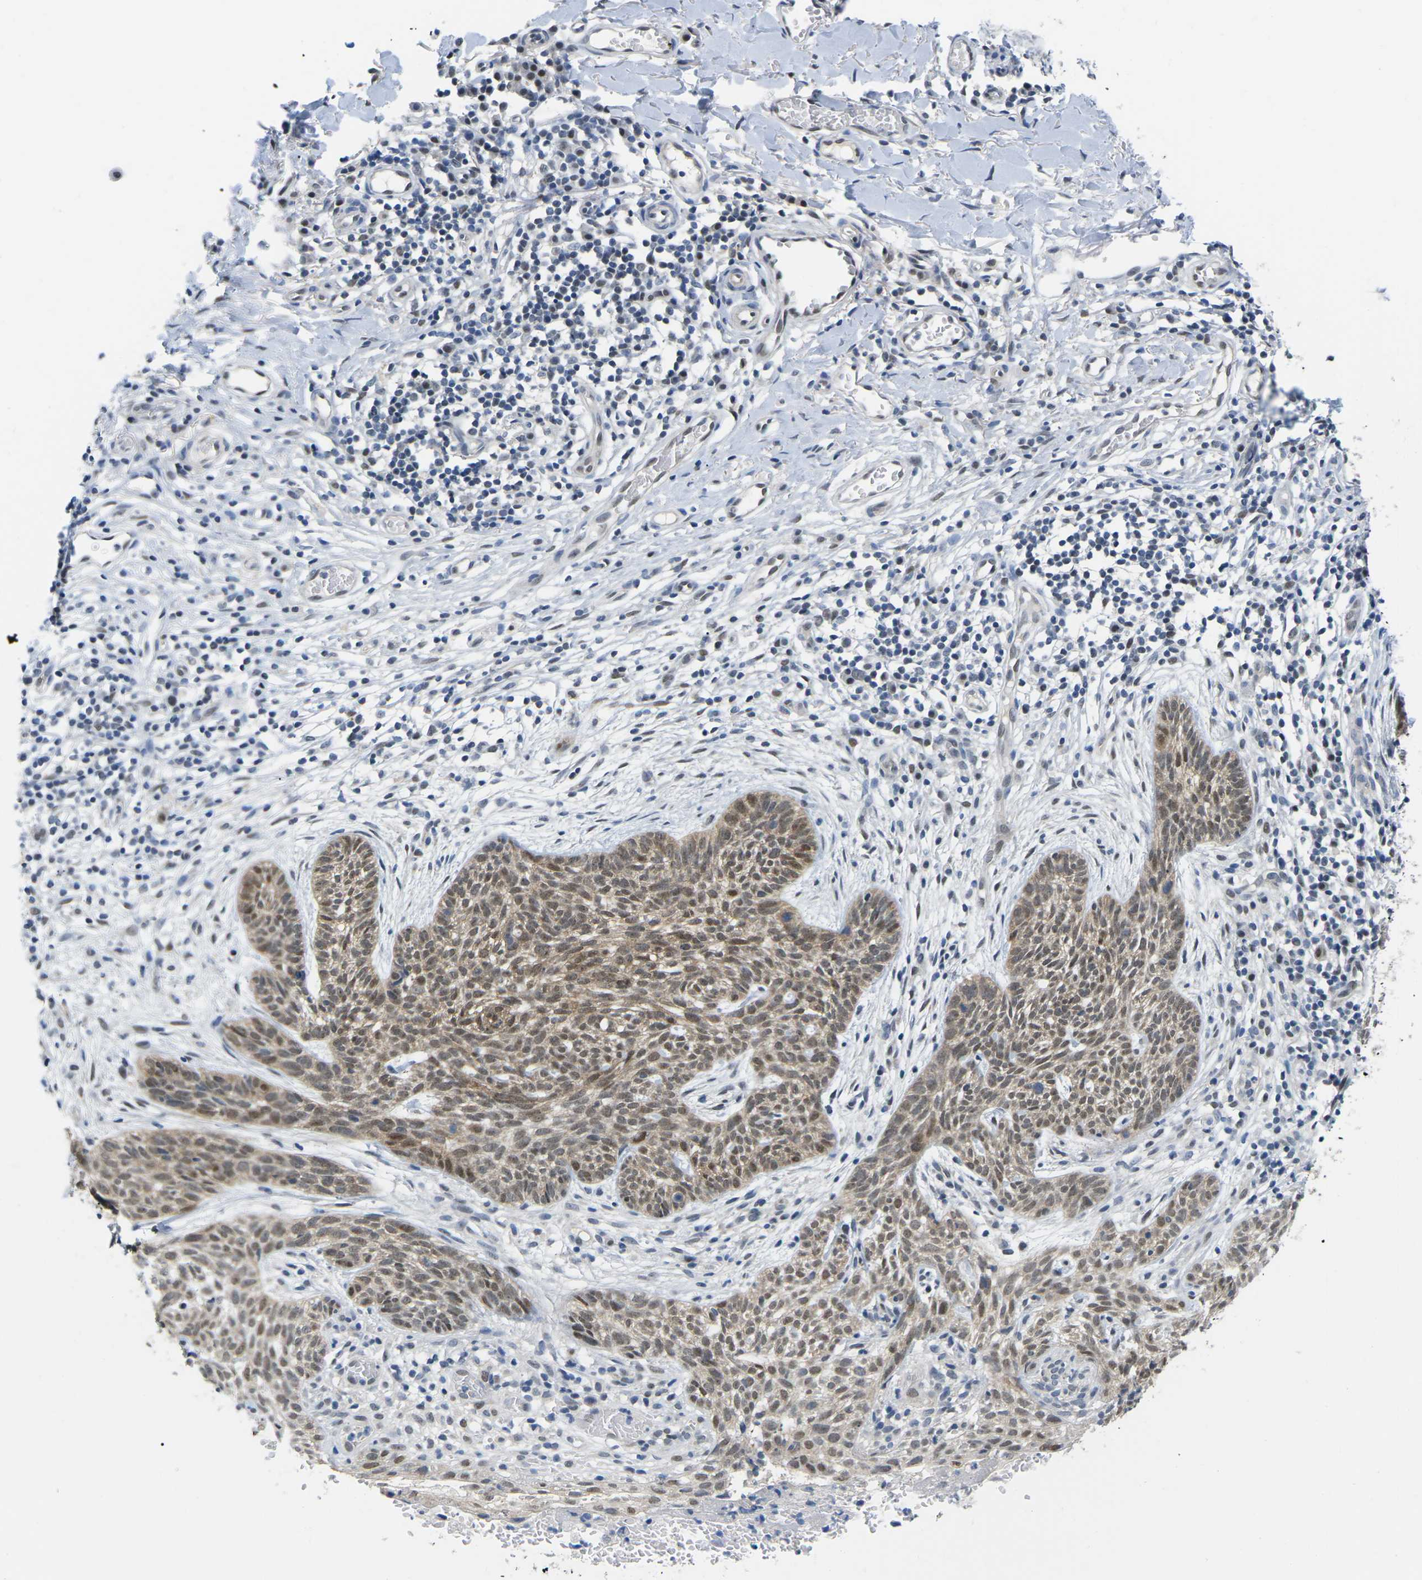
{"staining": {"intensity": "moderate", "quantity": ">75%", "location": "cytoplasmic/membranous,nuclear"}, "tissue": "skin cancer", "cell_type": "Tumor cells", "image_type": "cancer", "snomed": [{"axis": "morphology", "description": "Basal cell carcinoma"}, {"axis": "topography", "description": "Skin"}], "caption": "Moderate cytoplasmic/membranous and nuclear protein expression is present in approximately >75% of tumor cells in basal cell carcinoma (skin). The protein is shown in brown color, while the nuclei are stained blue.", "gene": "UBA7", "patient": {"sex": "female", "age": 59}}